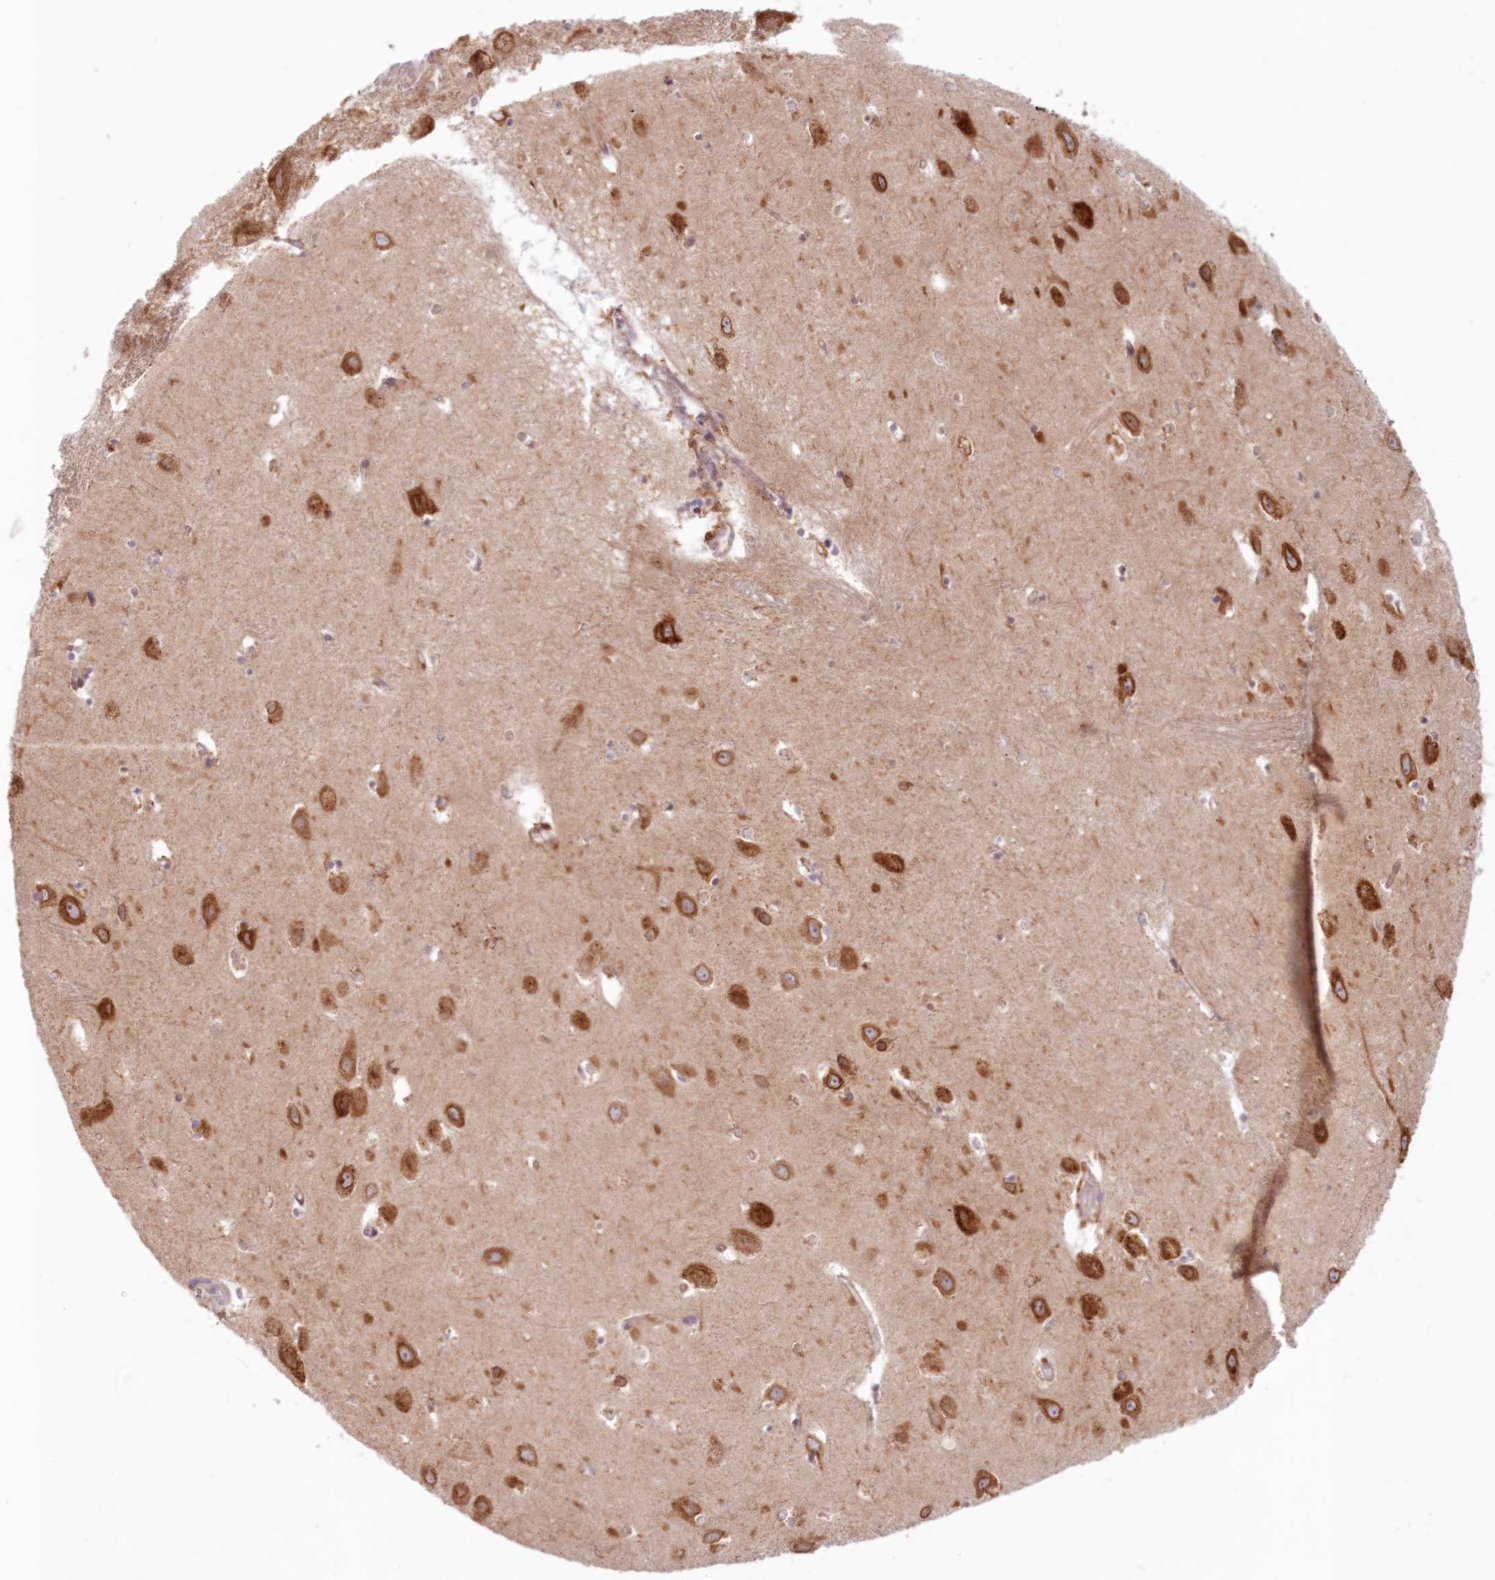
{"staining": {"intensity": "moderate", "quantity": "<25%", "location": "cytoplasmic/membranous"}, "tissue": "hippocampus", "cell_type": "Glial cells", "image_type": "normal", "snomed": [{"axis": "morphology", "description": "Normal tissue, NOS"}, {"axis": "topography", "description": "Hippocampus"}], "caption": "Glial cells show low levels of moderate cytoplasmic/membranous expression in about <25% of cells in normal hippocampus.", "gene": "PCYOX1L", "patient": {"sex": "female", "age": 64}}